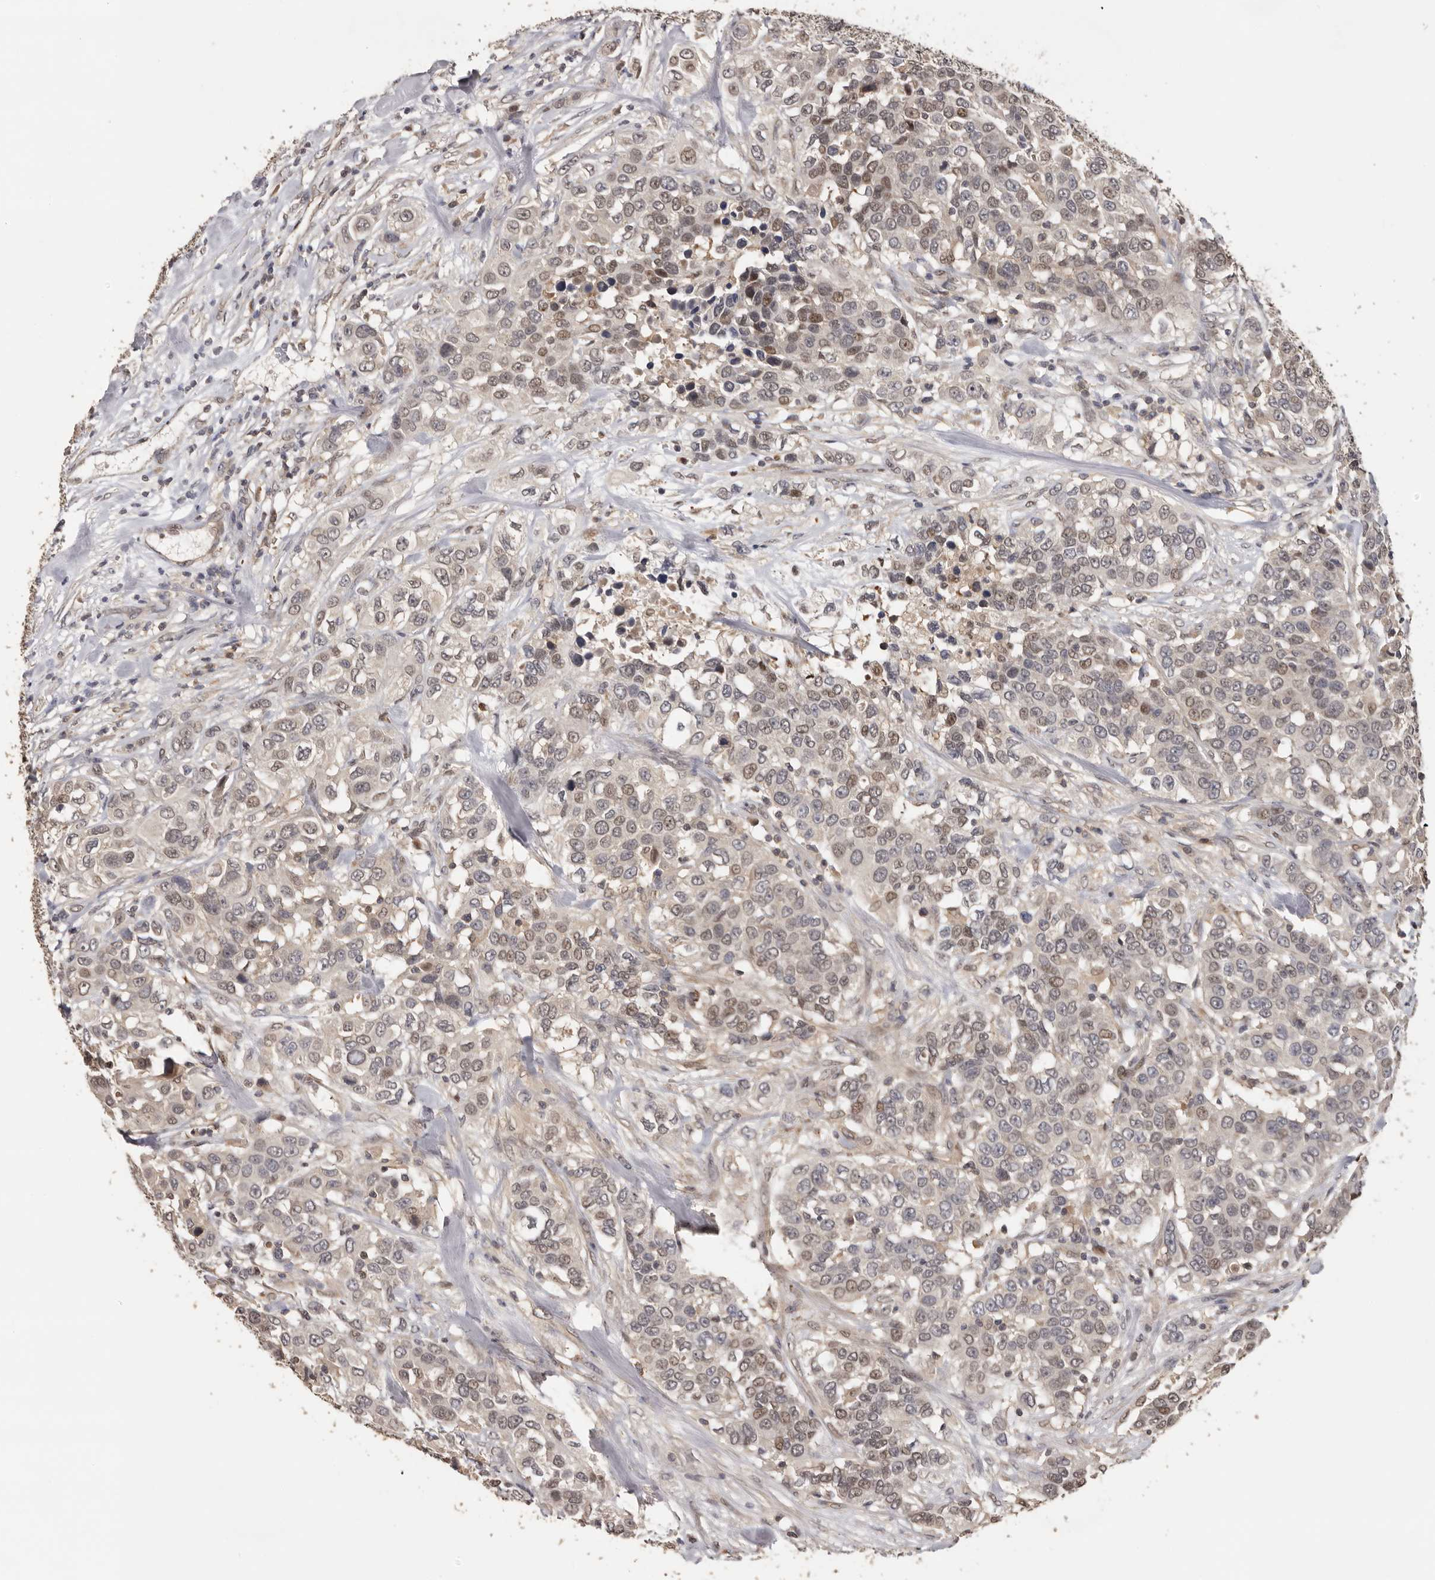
{"staining": {"intensity": "weak", "quantity": "25%-75%", "location": "nuclear"}, "tissue": "urothelial cancer", "cell_type": "Tumor cells", "image_type": "cancer", "snomed": [{"axis": "morphology", "description": "Urothelial carcinoma, High grade"}, {"axis": "topography", "description": "Urinary bladder"}], "caption": "Human high-grade urothelial carcinoma stained with a brown dye exhibits weak nuclear positive expression in about 25%-75% of tumor cells.", "gene": "KIF2B", "patient": {"sex": "female", "age": 80}}